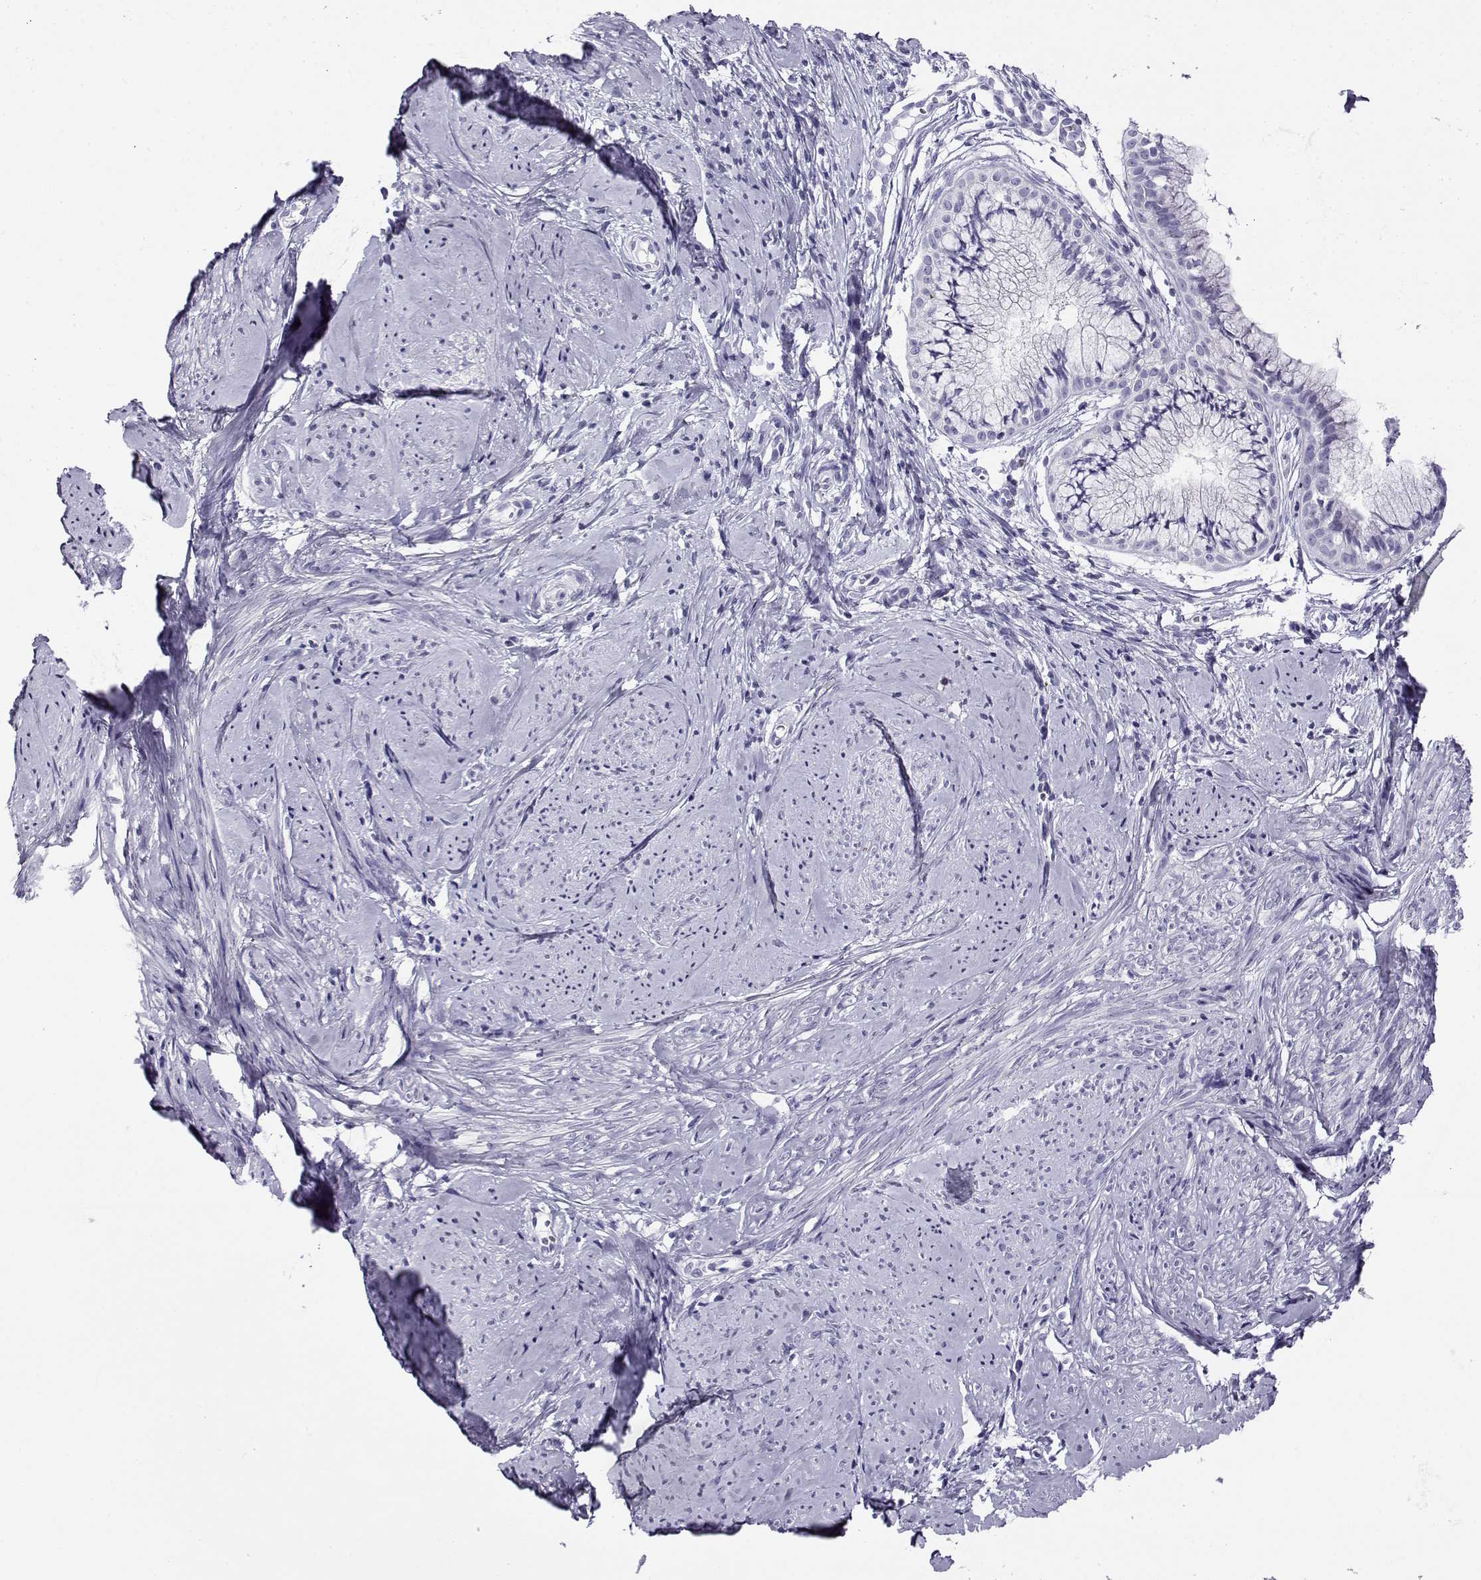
{"staining": {"intensity": "negative", "quantity": "none", "location": "none"}, "tissue": "smooth muscle", "cell_type": "Smooth muscle cells", "image_type": "normal", "snomed": [{"axis": "morphology", "description": "Normal tissue, NOS"}, {"axis": "topography", "description": "Smooth muscle"}], "caption": "Human smooth muscle stained for a protein using IHC shows no expression in smooth muscle cells.", "gene": "CABS1", "patient": {"sex": "female", "age": 48}}